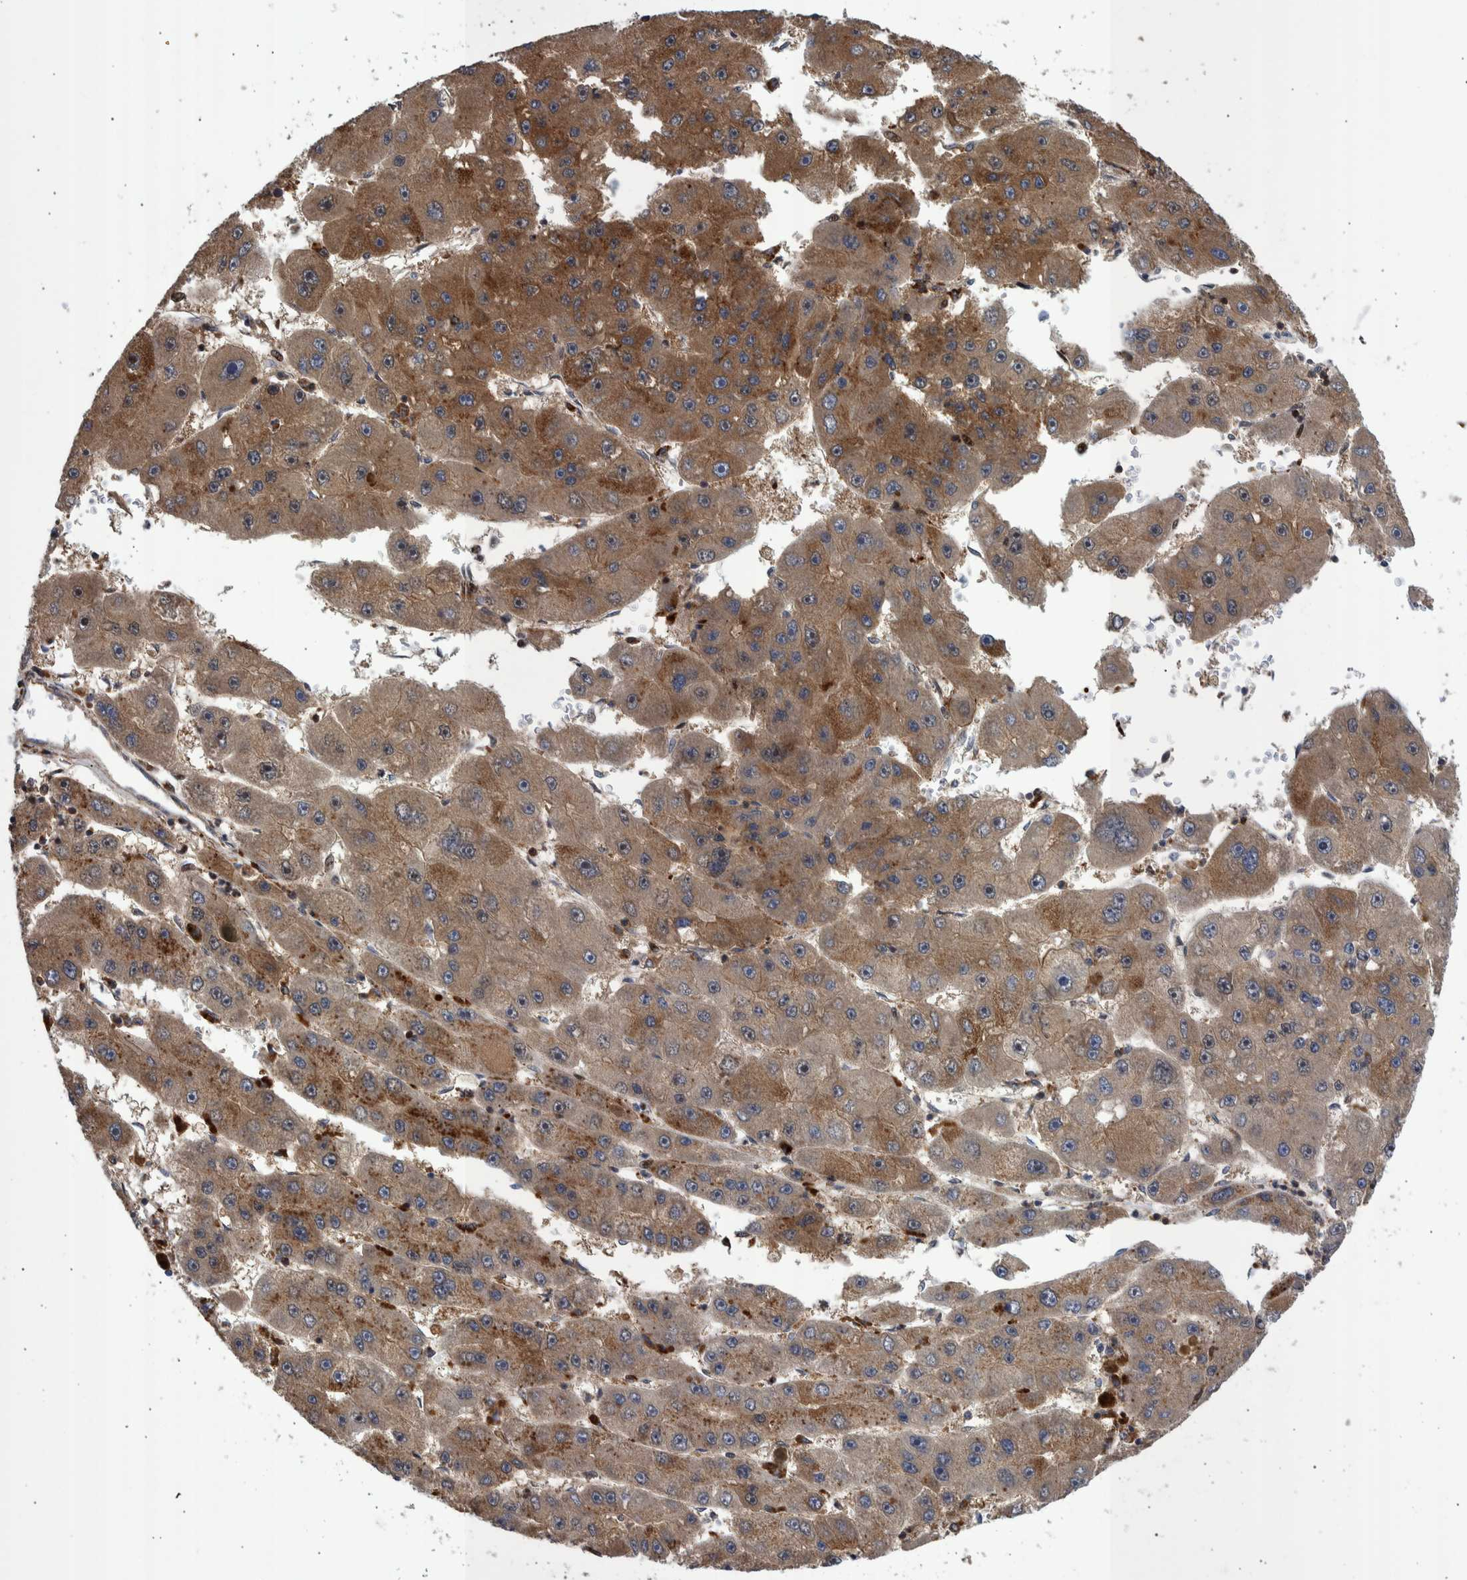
{"staining": {"intensity": "moderate", "quantity": ">75%", "location": "cytoplasmic/membranous"}, "tissue": "liver cancer", "cell_type": "Tumor cells", "image_type": "cancer", "snomed": [{"axis": "morphology", "description": "Carcinoma, Hepatocellular, NOS"}, {"axis": "topography", "description": "Liver"}], "caption": "Liver hepatocellular carcinoma stained with DAB (3,3'-diaminobenzidine) immunohistochemistry exhibits medium levels of moderate cytoplasmic/membranous staining in approximately >75% of tumor cells.", "gene": "SHISA6", "patient": {"sex": "female", "age": 61}}